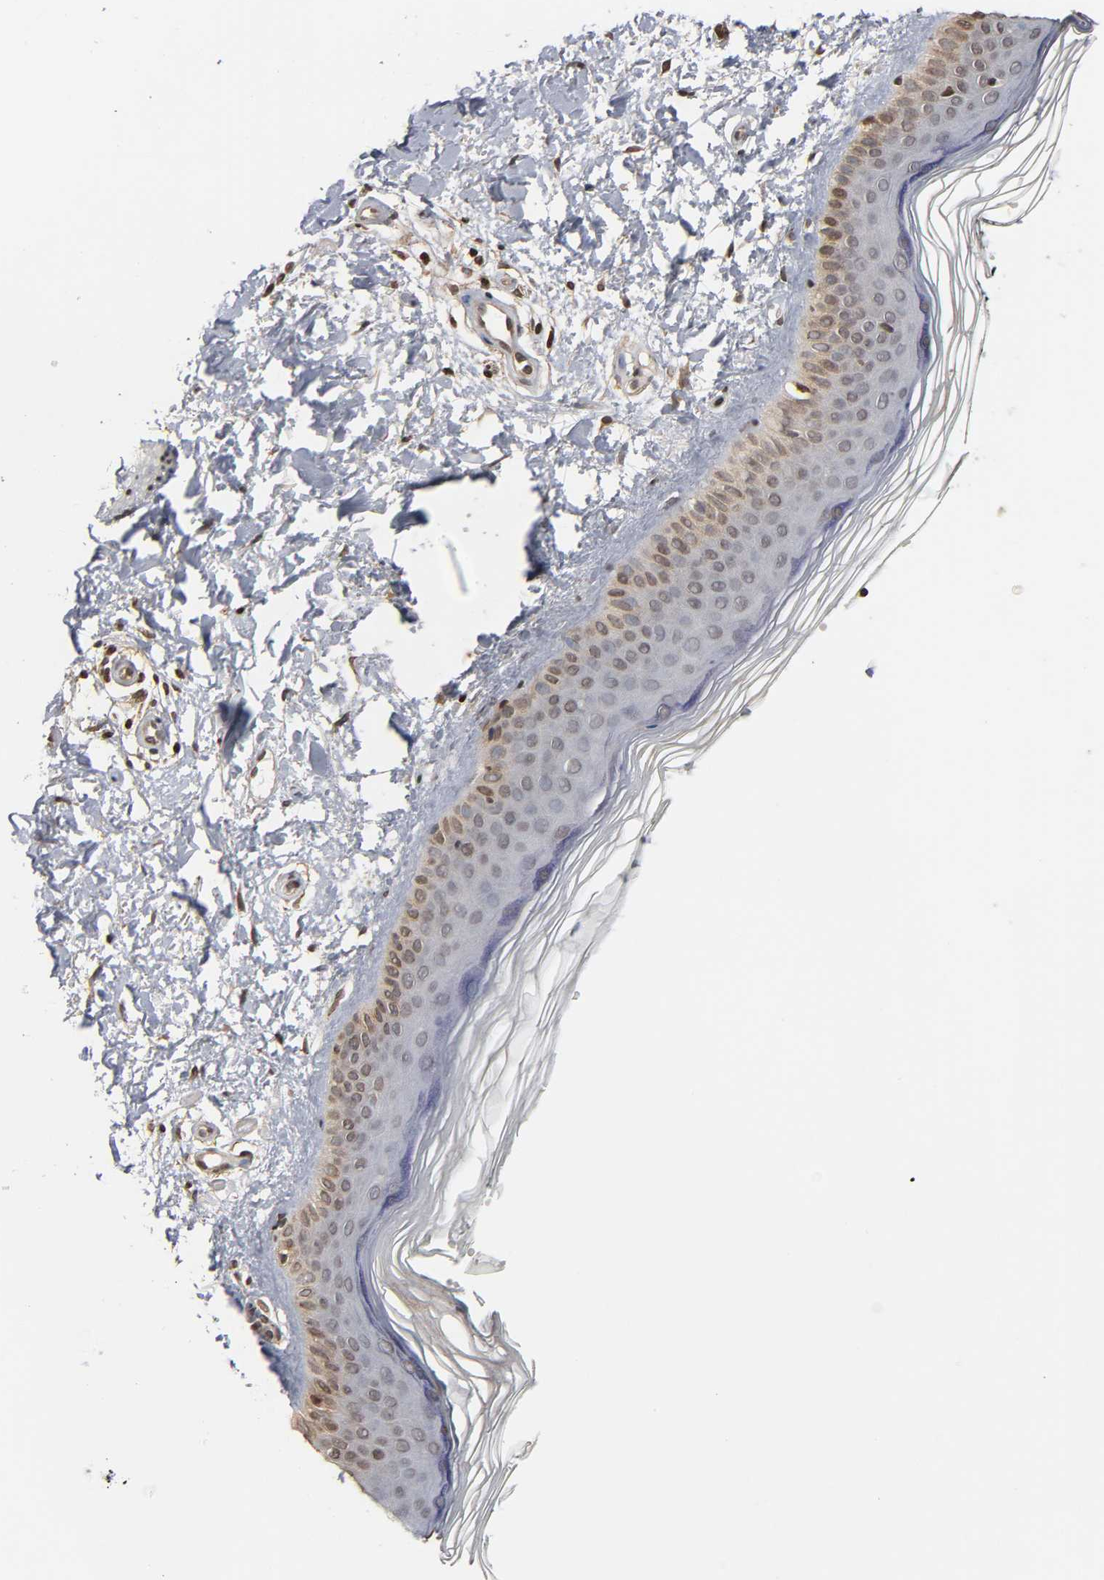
{"staining": {"intensity": "moderate", "quantity": ">75%", "location": "cytoplasmic/membranous,nuclear"}, "tissue": "skin", "cell_type": "Fibroblasts", "image_type": "normal", "snomed": [{"axis": "morphology", "description": "Normal tissue, NOS"}, {"axis": "topography", "description": "Skin"}], "caption": "Immunohistochemical staining of benign skin demonstrates >75% levels of moderate cytoplasmic/membranous,nuclear protein staining in about >75% of fibroblasts. The staining was performed using DAB (3,3'-diaminobenzidine), with brown indicating positive protein expression. Nuclei are stained blue with hematoxylin.", "gene": "ITGAV", "patient": {"sex": "female", "age": 19}}